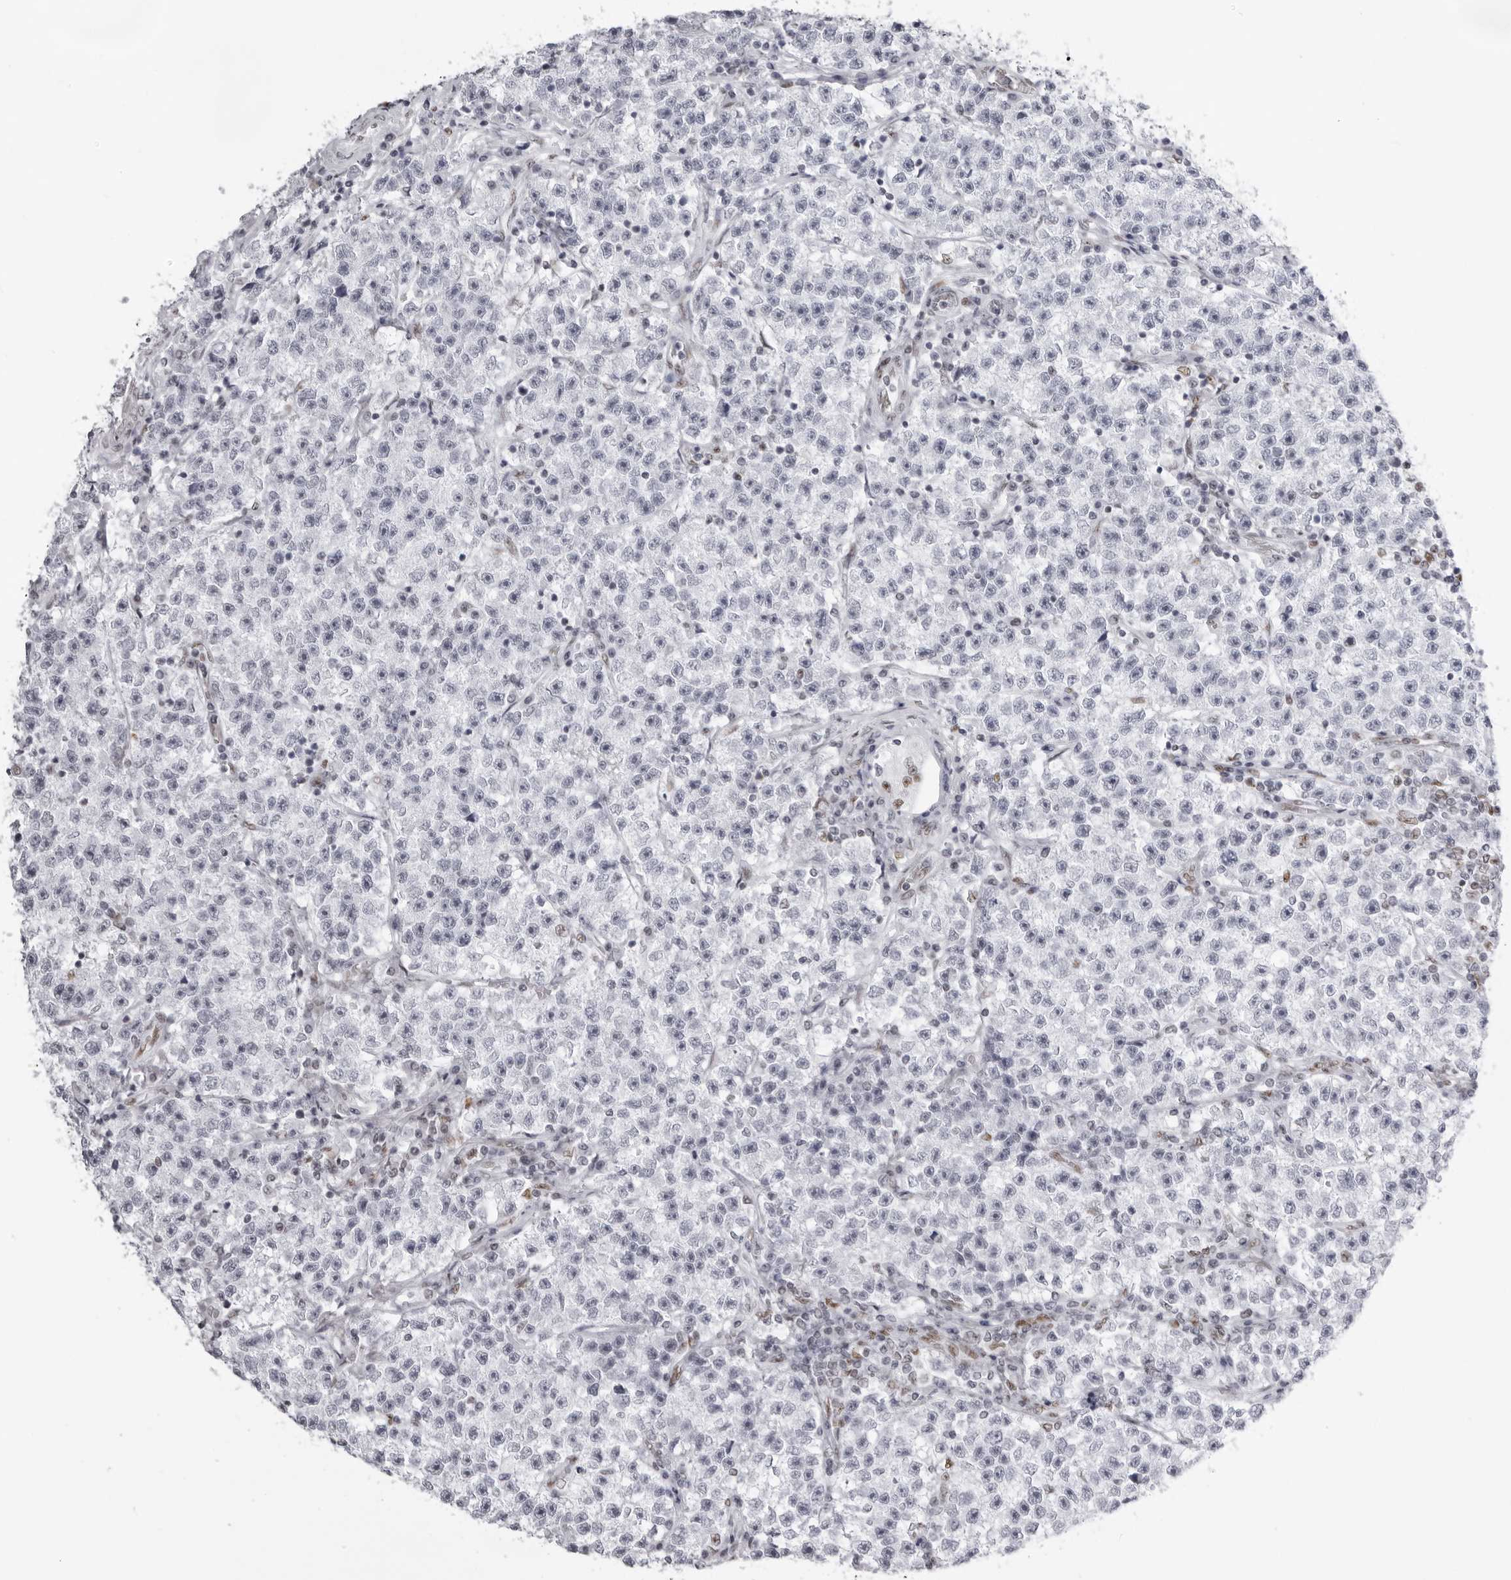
{"staining": {"intensity": "negative", "quantity": "none", "location": "none"}, "tissue": "testis cancer", "cell_type": "Tumor cells", "image_type": "cancer", "snomed": [{"axis": "morphology", "description": "Seminoma, NOS"}, {"axis": "topography", "description": "Testis"}], "caption": "IHC histopathology image of testis cancer stained for a protein (brown), which shows no positivity in tumor cells.", "gene": "IRF2BP2", "patient": {"sex": "male", "age": 22}}